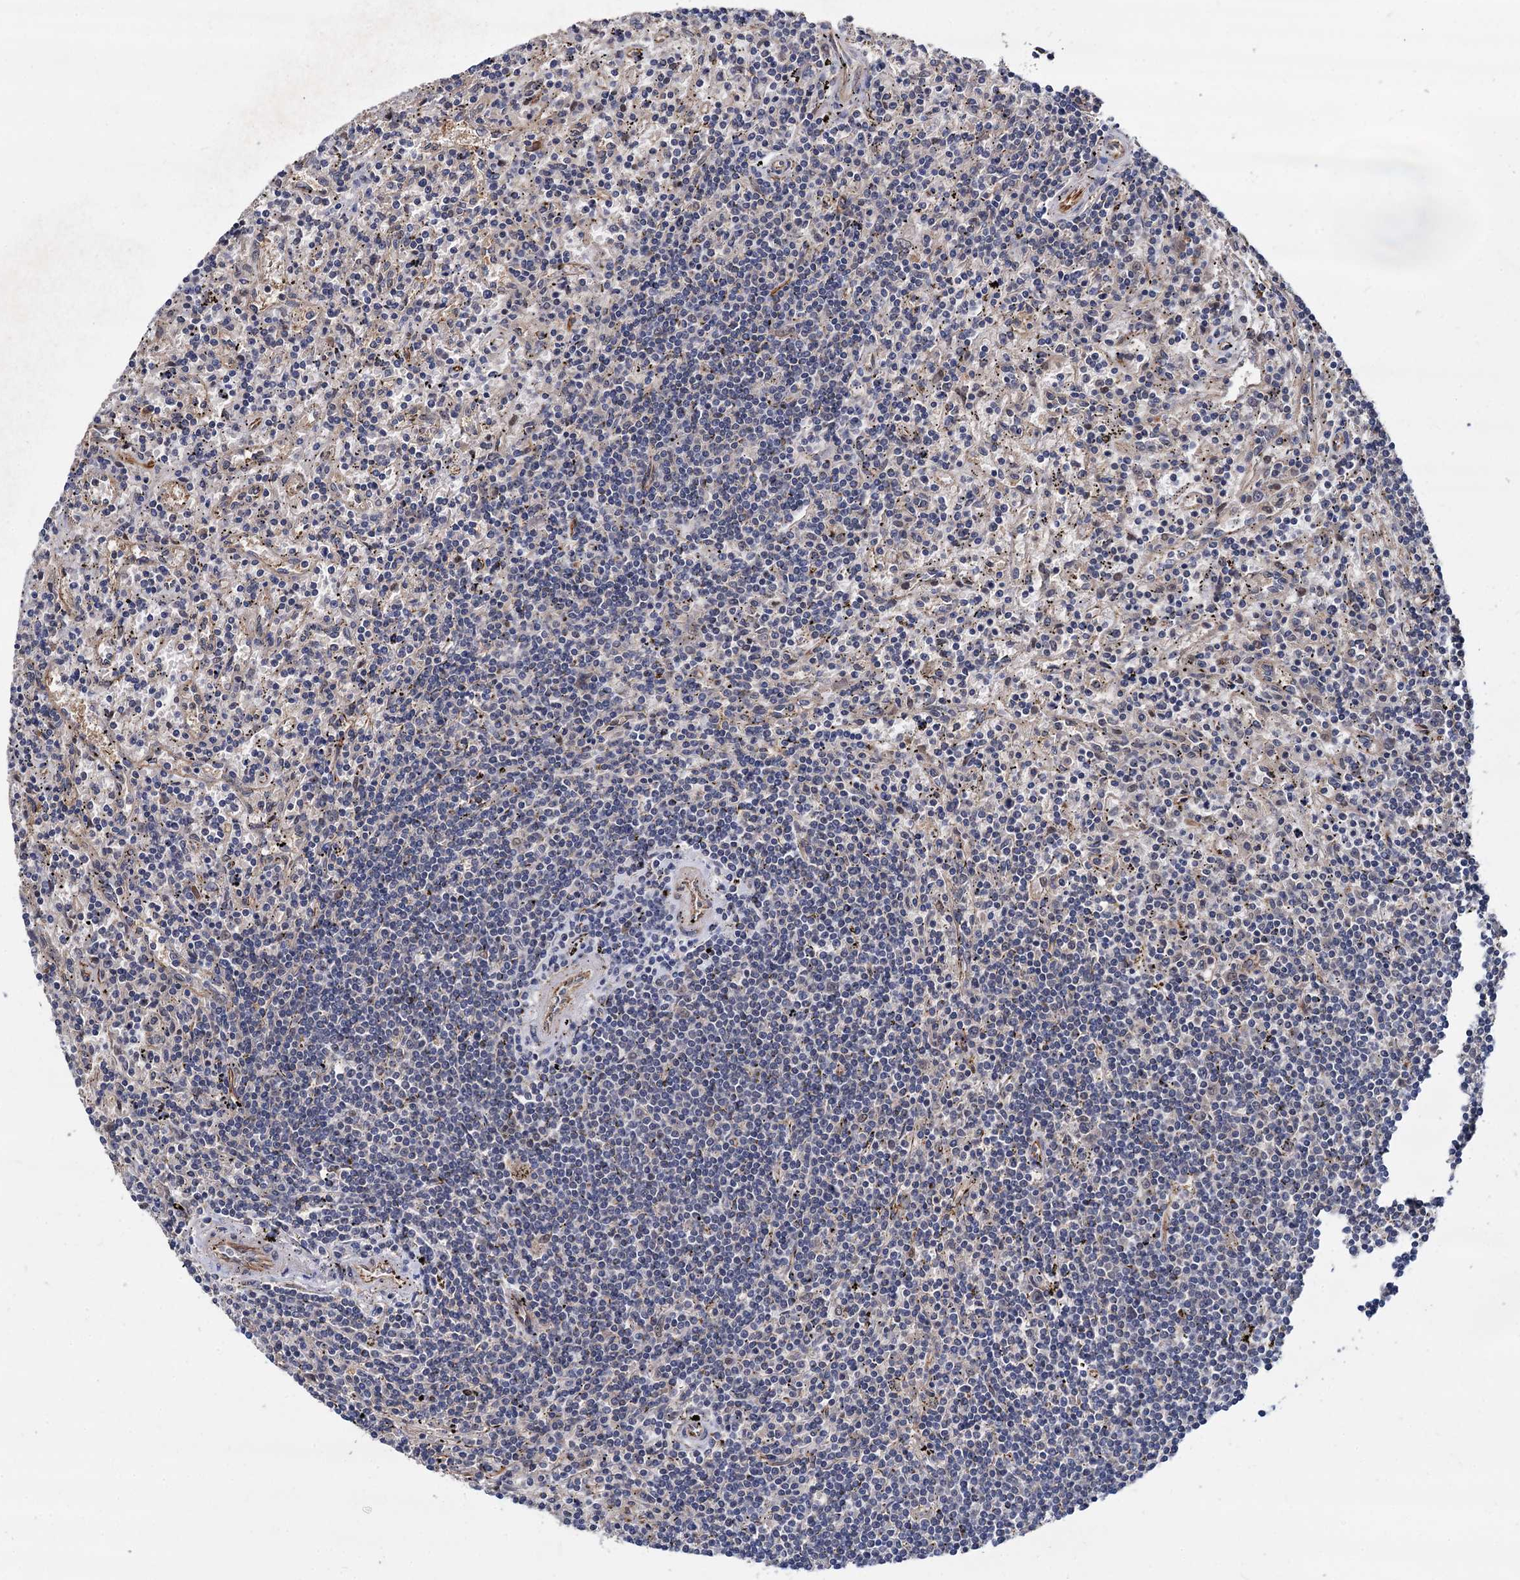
{"staining": {"intensity": "negative", "quantity": "none", "location": "none"}, "tissue": "lymphoma", "cell_type": "Tumor cells", "image_type": "cancer", "snomed": [{"axis": "morphology", "description": "Malignant lymphoma, non-Hodgkin's type, Low grade"}, {"axis": "topography", "description": "Spleen"}], "caption": "Image shows no significant protein expression in tumor cells of lymphoma. Brightfield microscopy of immunohistochemistry (IHC) stained with DAB (brown) and hematoxylin (blue), captured at high magnification.", "gene": "PSMD4", "patient": {"sex": "male", "age": 76}}